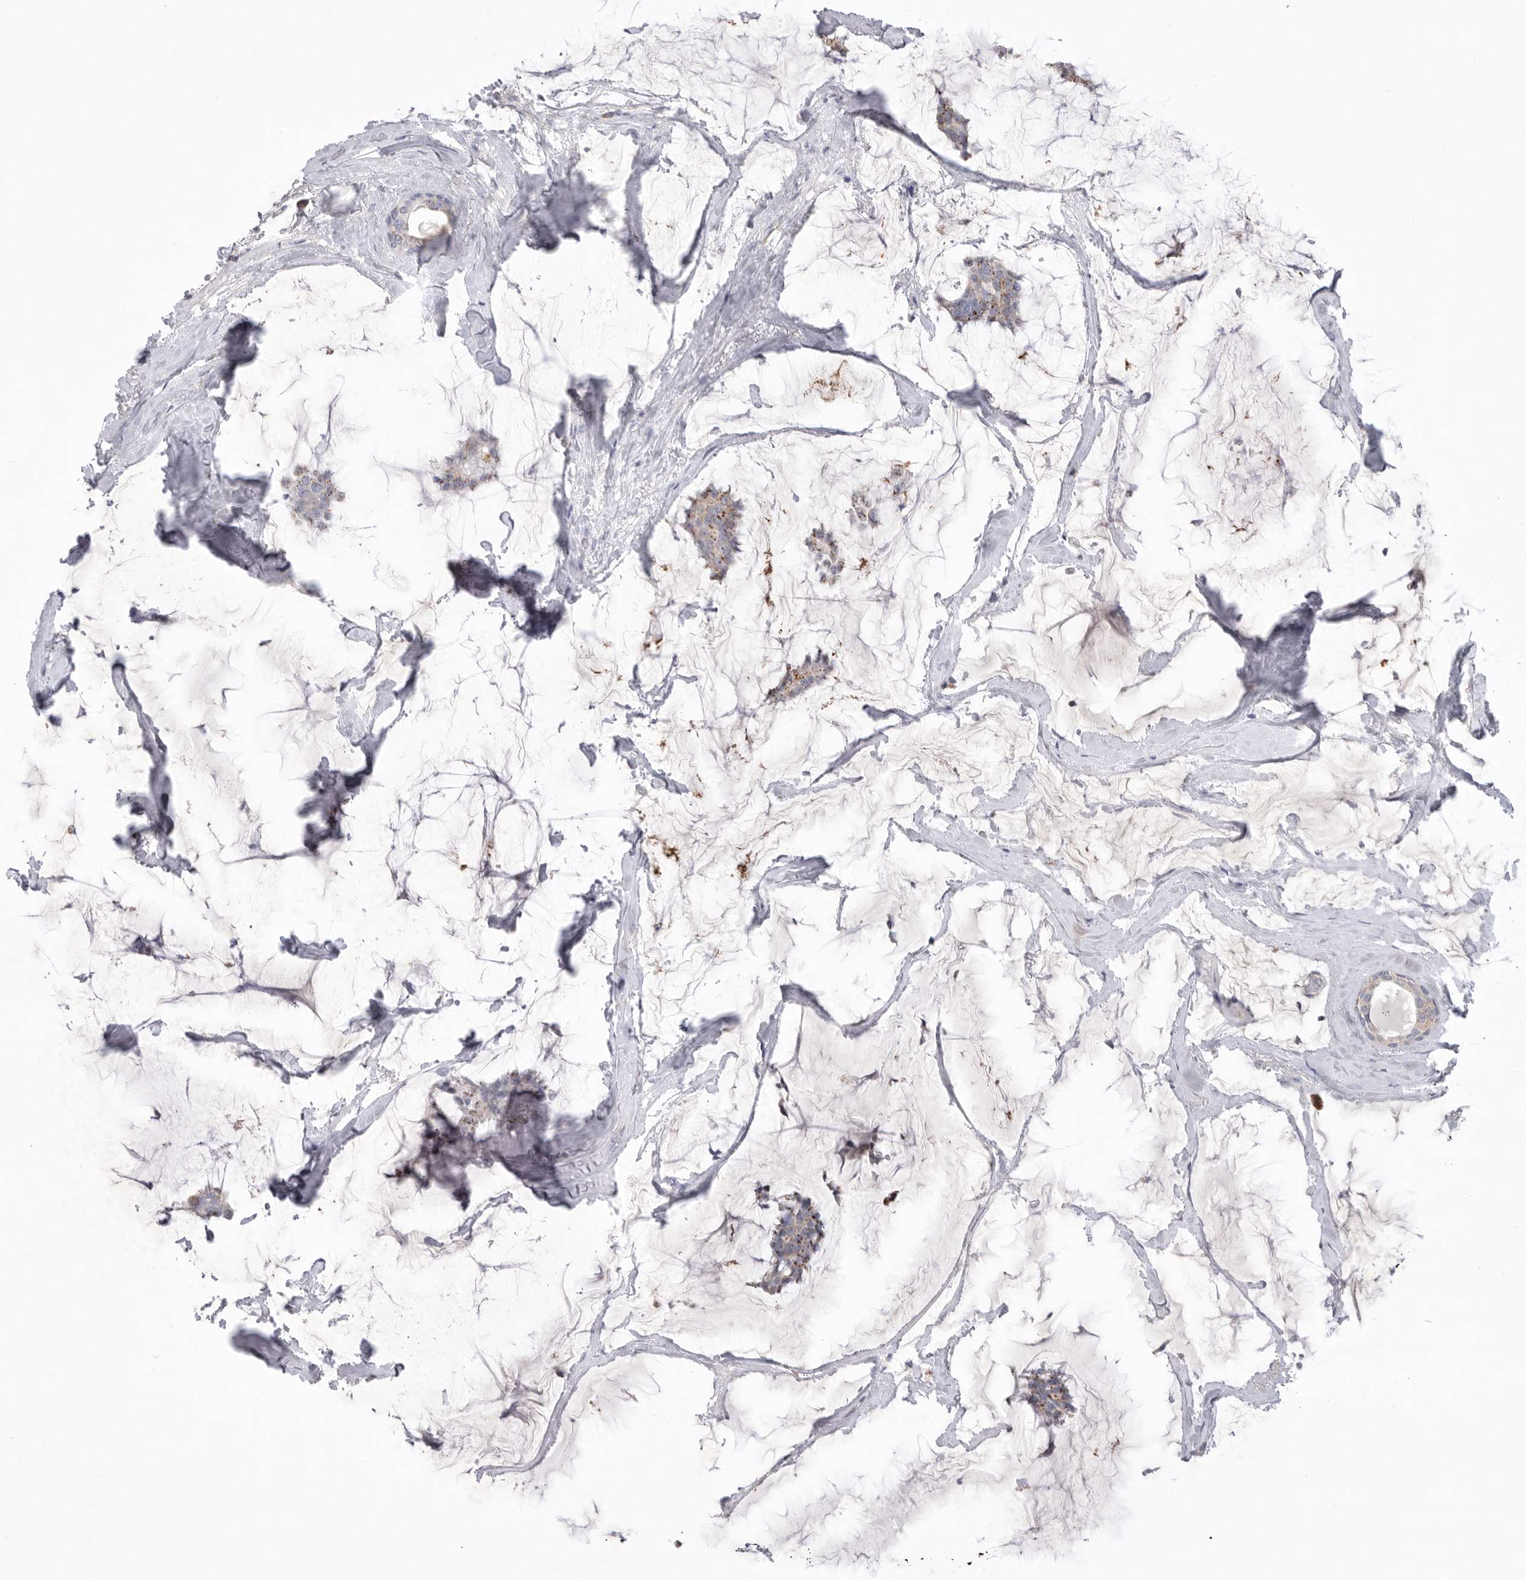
{"staining": {"intensity": "weak", "quantity": "25%-75%", "location": "cytoplasmic/membranous"}, "tissue": "breast cancer", "cell_type": "Tumor cells", "image_type": "cancer", "snomed": [{"axis": "morphology", "description": "Duct carcinoma"}, {"axis": "topography", "description": "Breast"}], "caption": "Immunohistochemistry histopathology image of human breast intraductal carcinoma stained for a protein (brown), which displays low levels of weak cytoplasmic/membranous expression in about 25%-75% of tumor cells.", "gene": "VDAC3", "patient": {"sex": "female", "age": 93}}